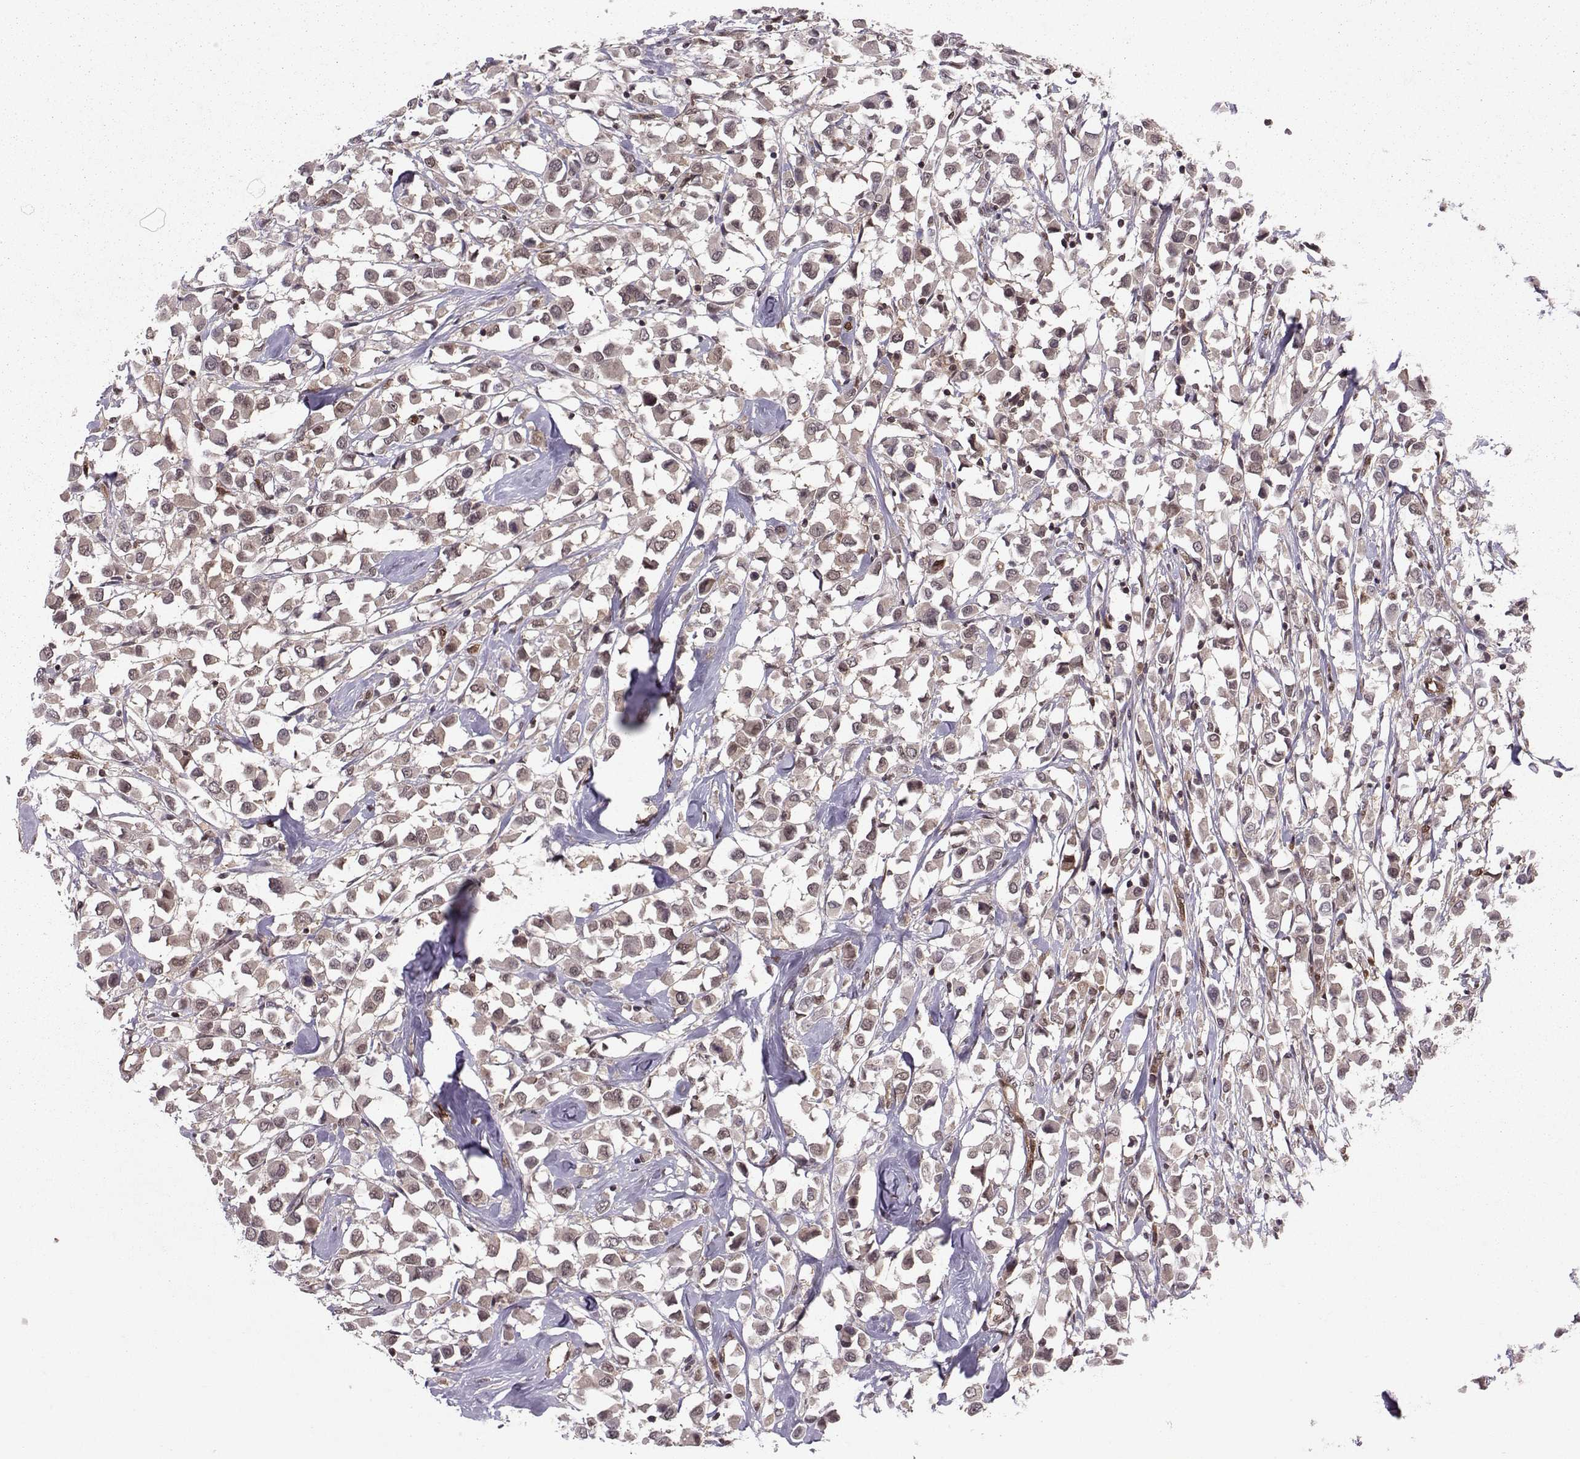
{"staining": {"intensity": "weak", "quantity": "<25%", "location": "cytoplasmic/membranous"}, "tissue": "breast cancer", "cell_type": "Tumor cells", "image_type": "cancer", "snomed": [{"axis": "morphology", "description": "Duct carcinoma"}, {"axis": "topography", "description": "Breast"}], "caption": "The immunohistochemistry histopathology image has no significant staining in tumor cells of breast cancer (intraductal carcinoma) tissue.", "gene": "PPP2R2A", "patient": {"sex": "female", "age": 61}}